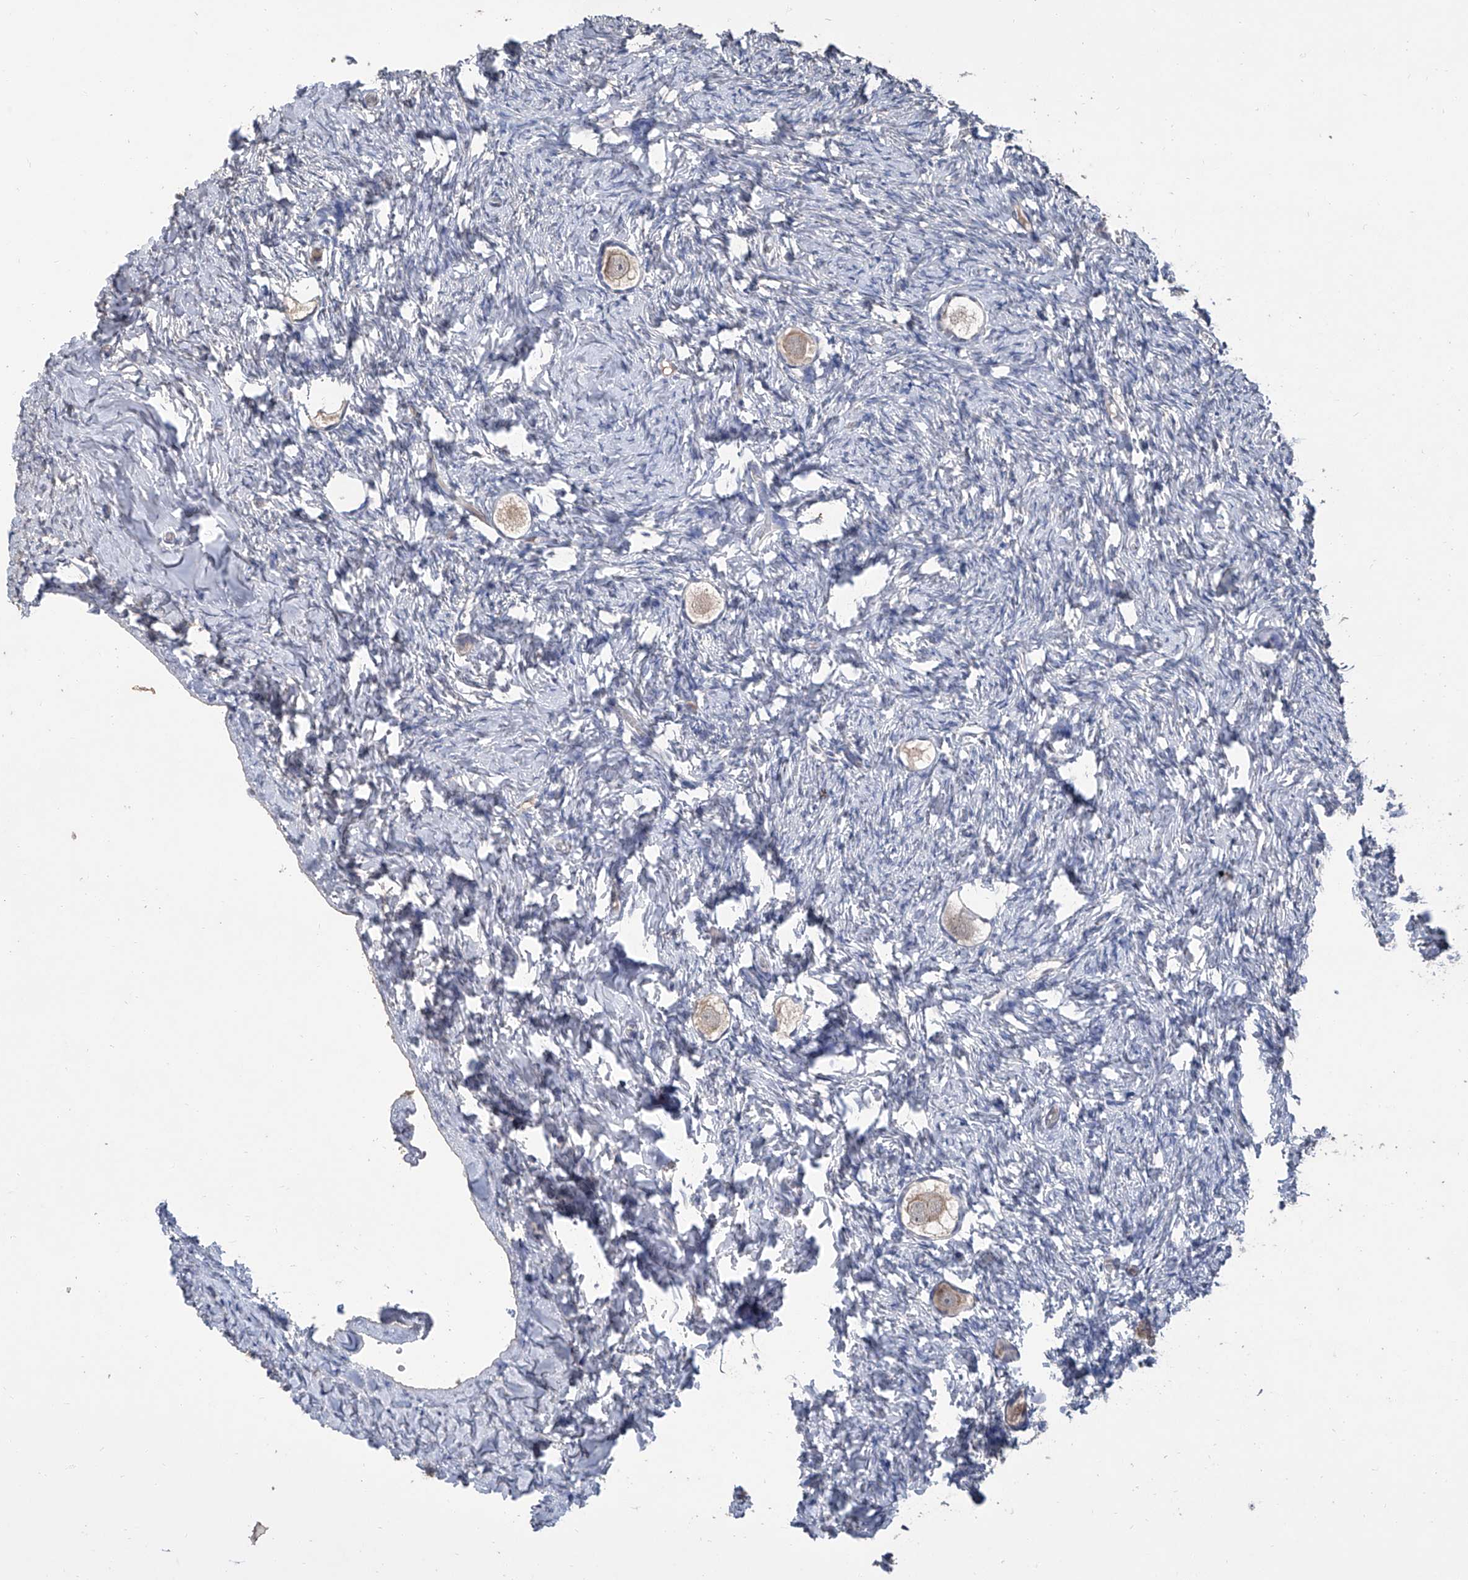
{"staining": {"intensity": "weak", "quantity": "25%-75%", "location": "cytoplasmic/membranous"}, "tissue": "ovary", "cell_type": "Follicle cells", "image_type": "normal", "snomed": [{"axis": "morphology", "description": "Normal tissue, NOS"}, {"axis": "topography", "description": "Ovary"}], "caption": "High-magnification brightfield microscopy of benign ovary stained with DAB (brown) and counterstained with hematoxylin (blue). follicle cells exhibit weak cytoplasmic/membranous expression is seen in approximately25%-75% of cells.", "gene": "GPT", "patient": {"sex": "female", "age": 27}}